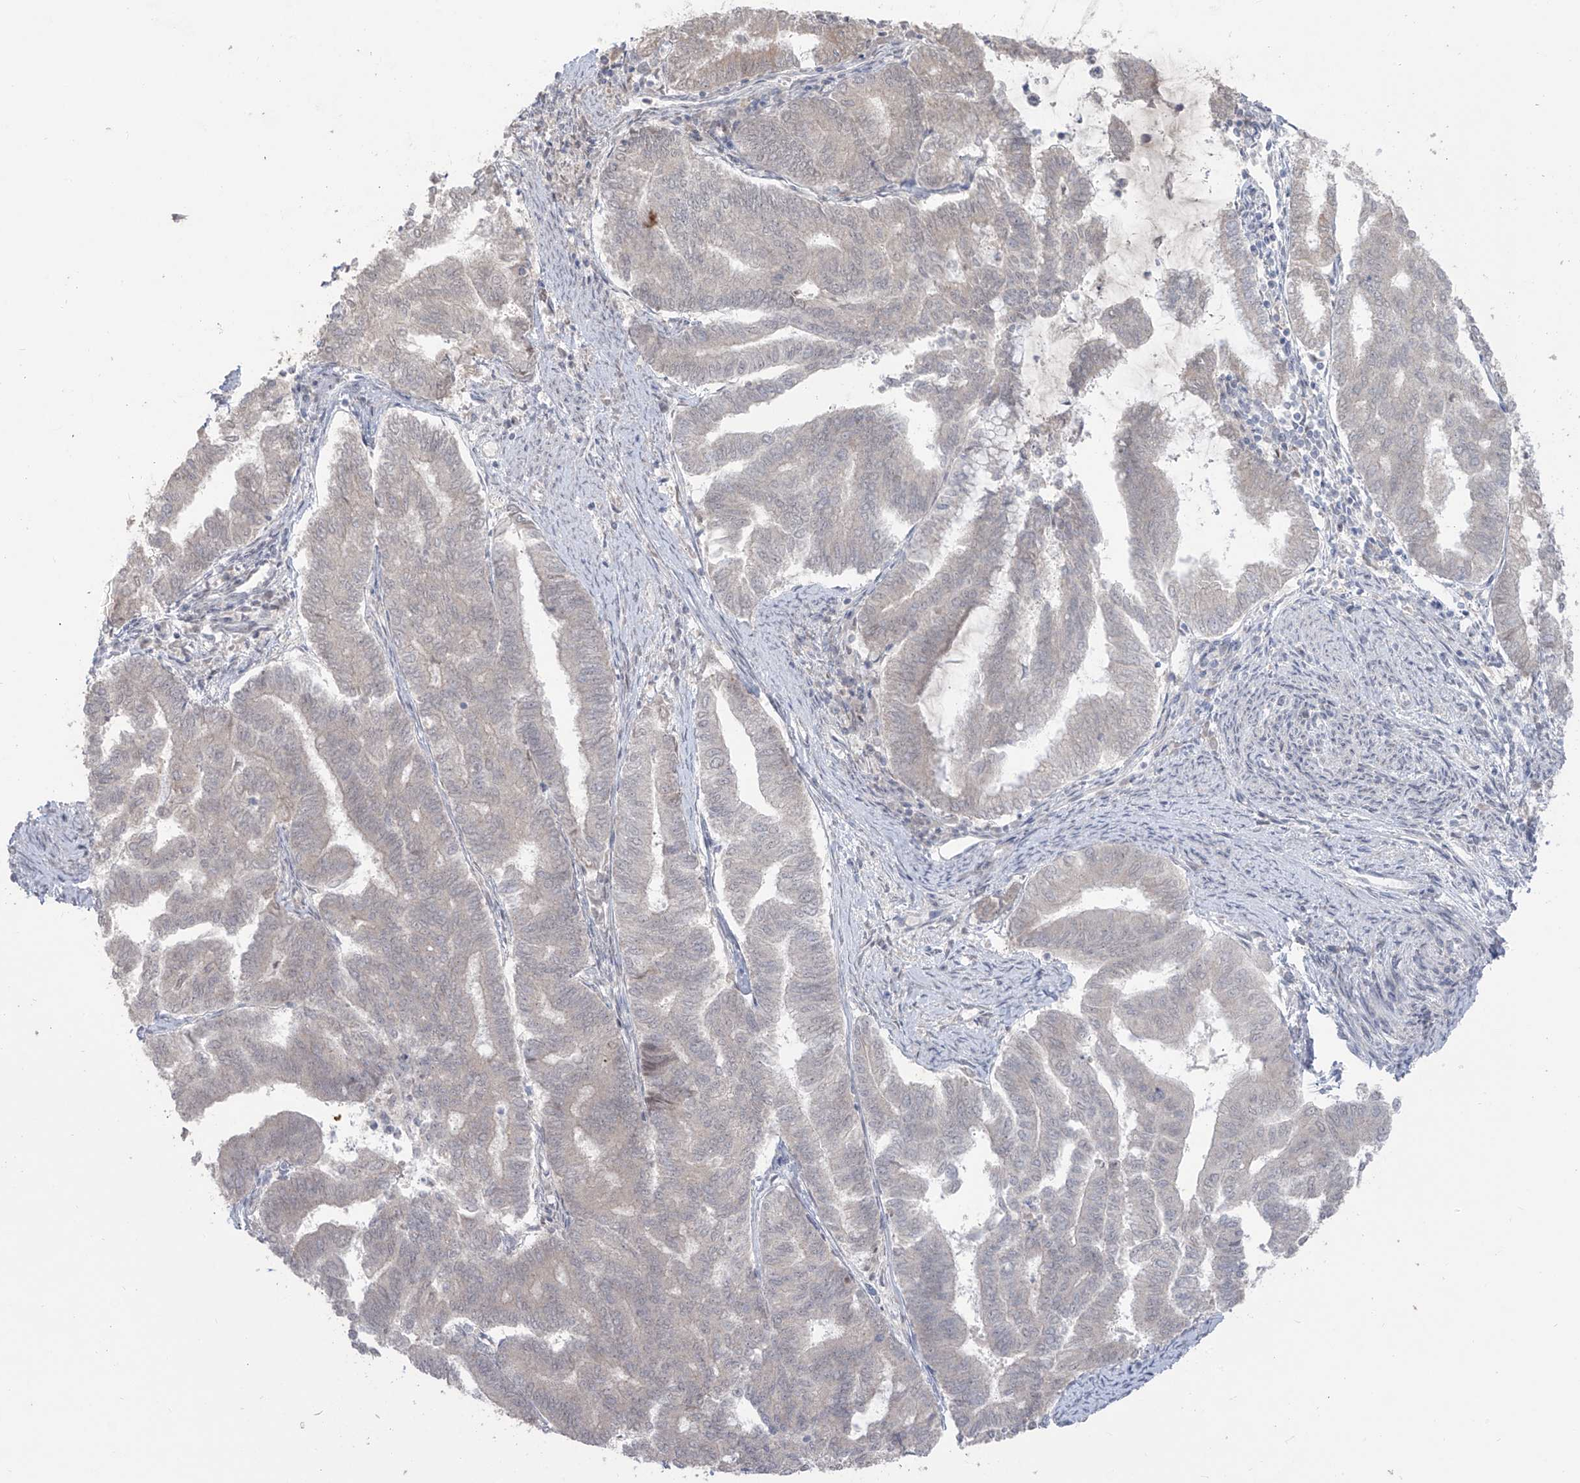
{"staining": {"intensity": "negative", "quantity": "none", "location": "none"}, "tissue": "endometrial cancer", "cell_type": "Tumor cells", "image_type": "cancer", "snomed": [{"axis": "morphology", "description": "Adenocarcinoma, NOS"}, {"axis": "topography", "description": "Endometrium"}], "caption": "Immunohistochemistry (IHC) photomicrograph of neoplastic tissue: endometrial cancer (adenocarcinoma) stained with DAB (3,3'-diaminobenzidine) exhibits no significant protein expression in tumor cells. (Brightfield microscopy of DAB (3,3'-diaminobenzidine) immunohistochemistry (IHC) at high magnification).", "gene": "OGT", "patient": {"sex": "female", "age": 79}}